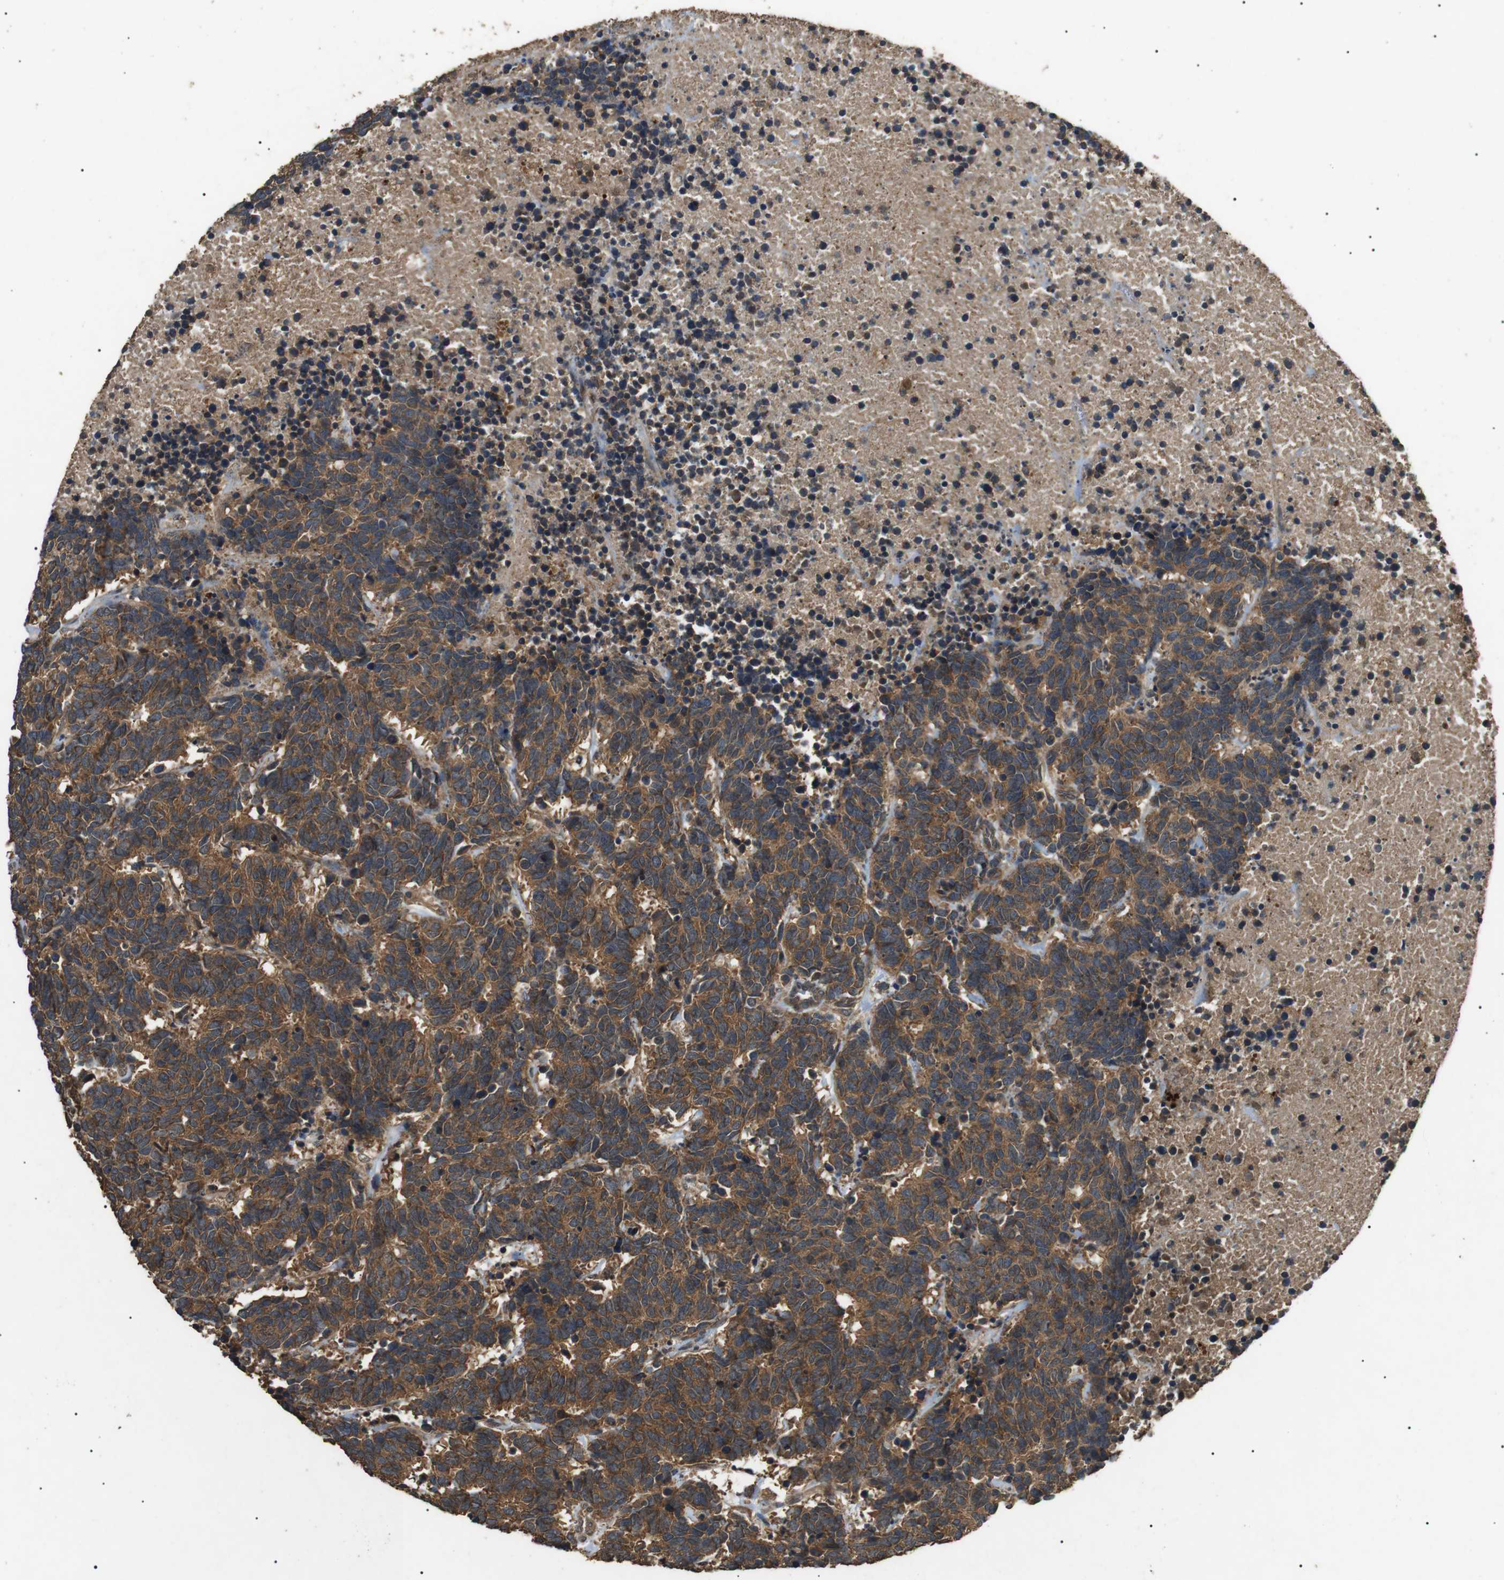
{"staining": {"intensity": "moderate", "quantity": ">75%", "location": "cytoplasmic/membranous"}, "tissue": "carcinoid", "cell_type": "Tumor cells", "image_type": "cancer", "snomed": [{"axis": "morphology", "description": "Carcinoma, NOS"}, {"axis": "morphology", "description": "Carcinoid, malignant, NOS"}, {"axis": "topography", "description": "Urinary bladder"}], "caption": "The histopathology image shows staining of carcinoid, revealing moderate cytoplasmic/membranous protein staining (brown color) within tumor cells. The protein of interest is stained brown, and the nuclei are stained in blue (DAB (3,3'-diaminobenzidine) IHC with brightfield microscopy, high magnification).", "gene": "TBC1D15", "patient": {"sex": "male", "age": 57}}